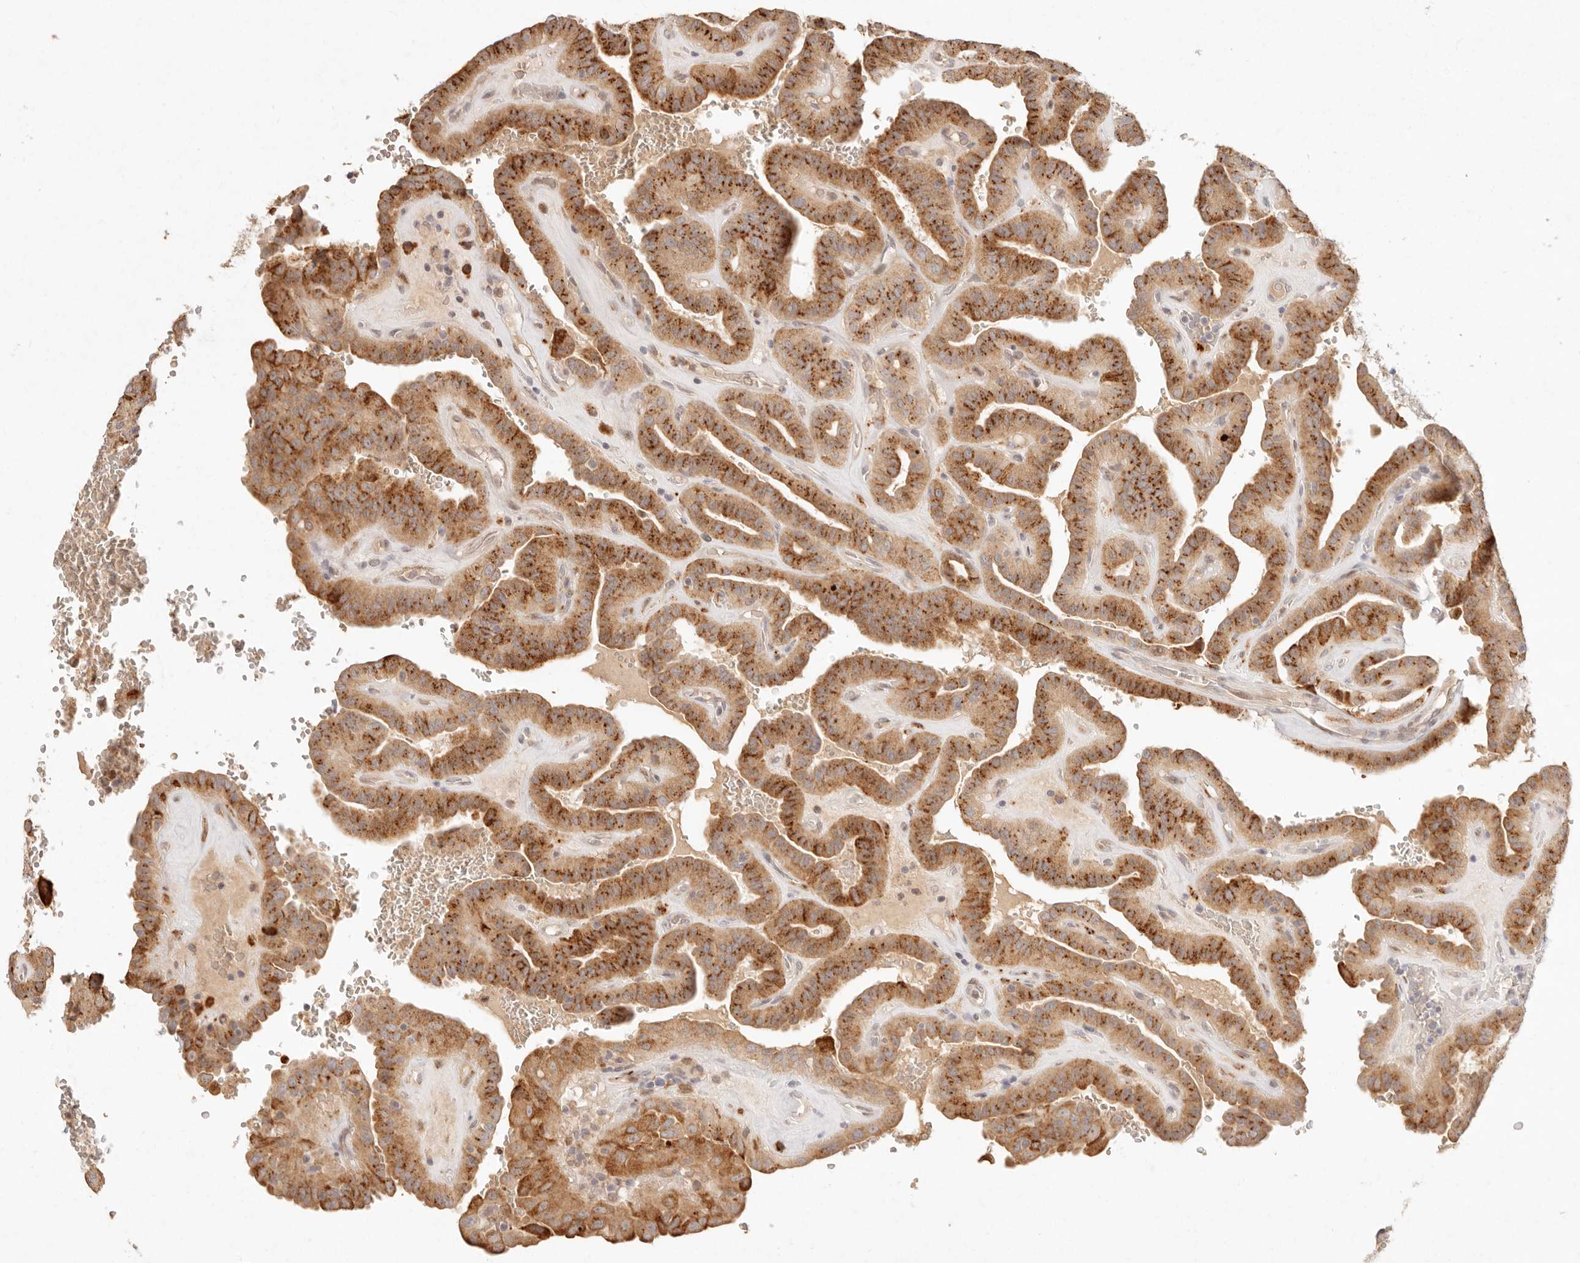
{"staining": {"intensity": "strong", "quantity": ">75%", "location": "cytoplasmic/membranous"}, "tissue": "thyroid cancer", "cell_type": "Tumor cells", "image_type": "cancer", "snomed": [{"axis": "morphology", "description": "Papillary adenocarcinoma, NOS"}, {"axis": "topography", "description": "Thyroid gland"}], "caption": "Immunohistochemical staining of human thyroid cancer (papillary adenocarcinoma) demonstrates strong cytoplasmic/membranous protein positivity in about >75% of tumor cells.", "gene": "C1orf127", "patient": {"sex": "male", "age": 77}}